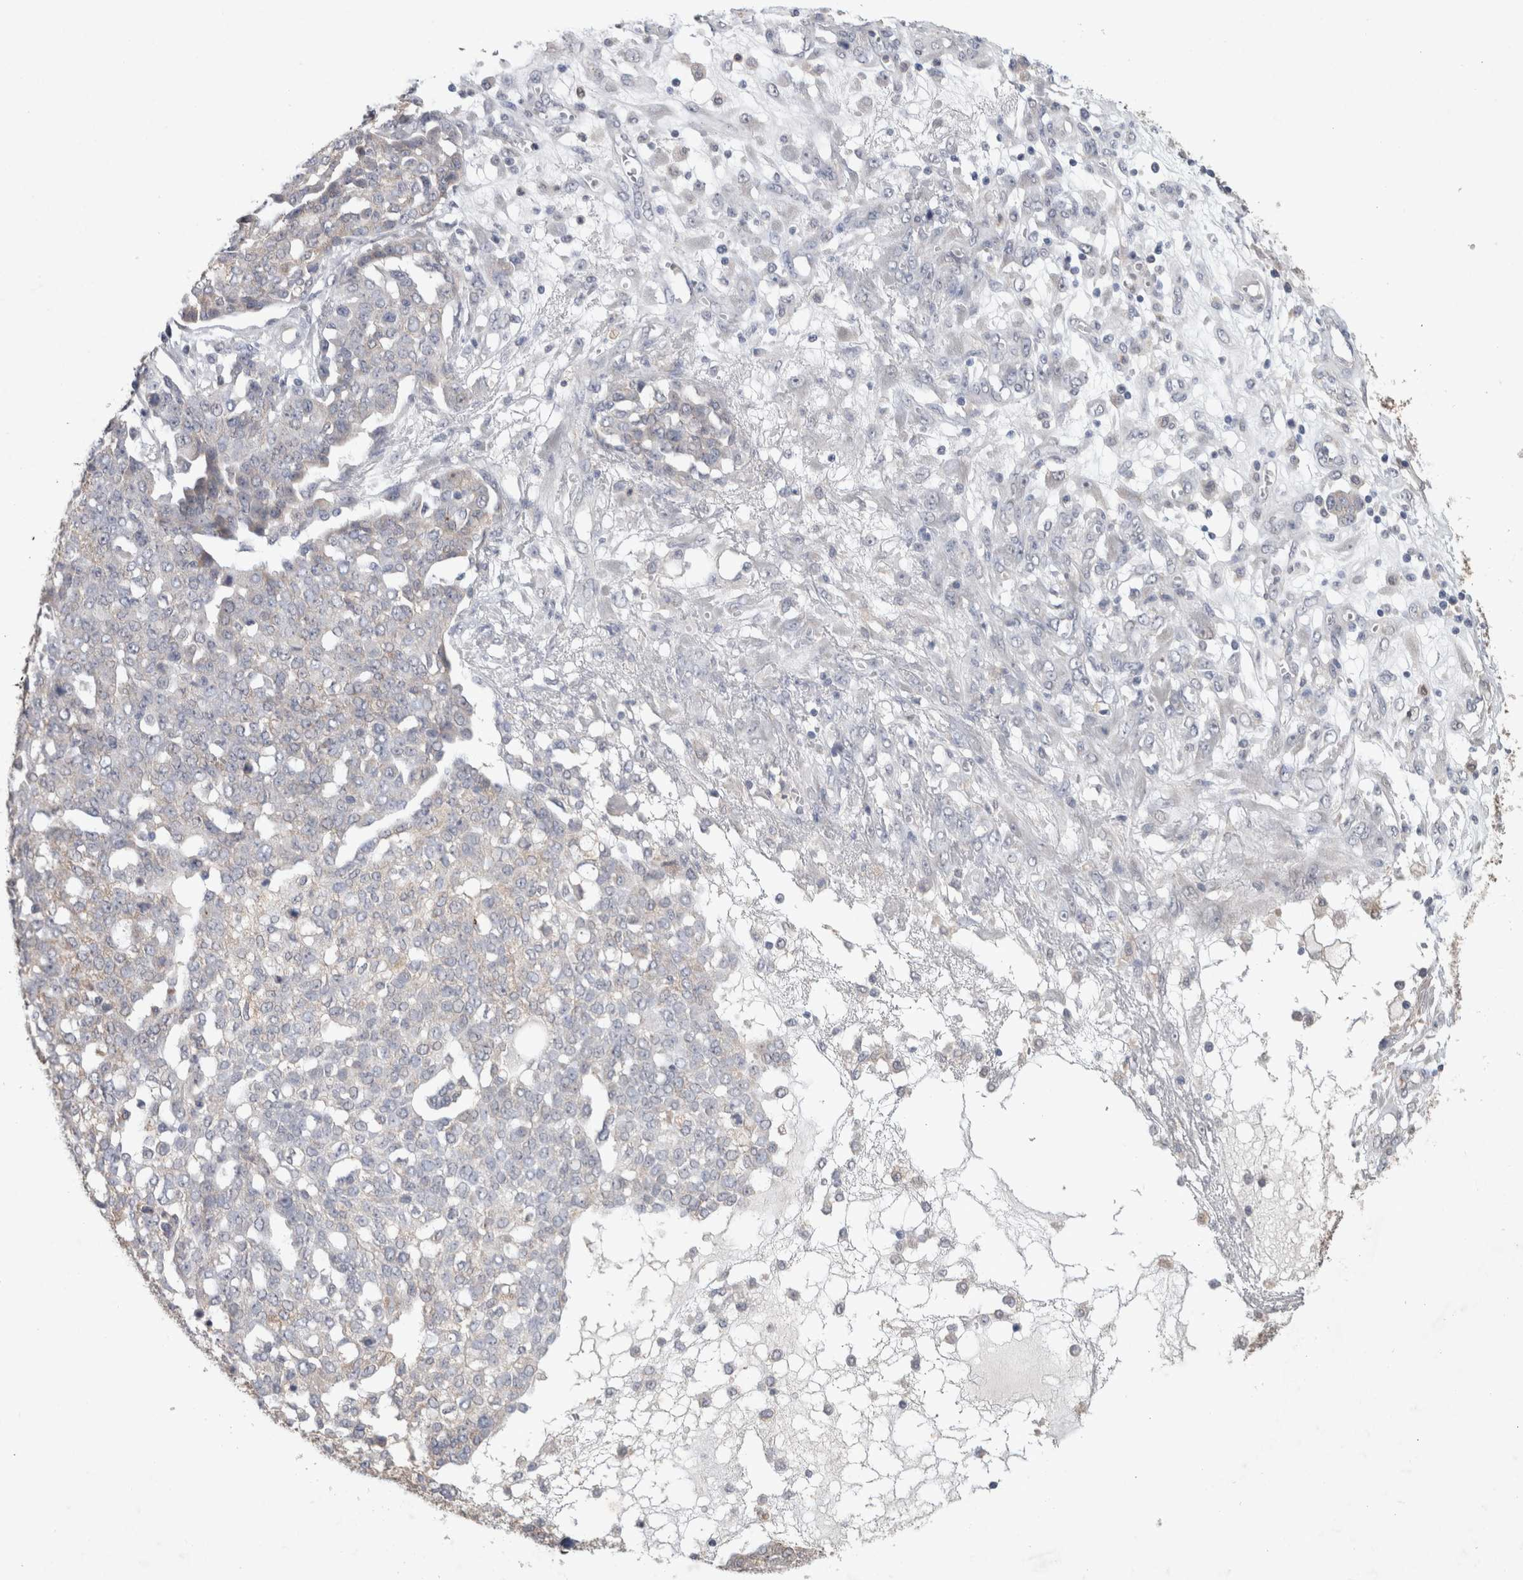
{"staining": {"intensity": "negative", "quantity": "none", "location": "none"}, "tissue": "ovarian cancer", "cell_type": "Tumor cells", "image_type": "cancer", "snomed": [{"axis": "morphology", "description": "Cystadenocarcinoma, serous, NOS"}, {"axis": "topography", "description": "Soft tissue"}, {"axis": "topography", "description": "Ovary"}], "caption": "The image reveals no significant expression in tumor cells of serous cystadenocarcinoma (ovarian).", "gene": "RAB14", "patient": {"sex": "female", "age": 57}}